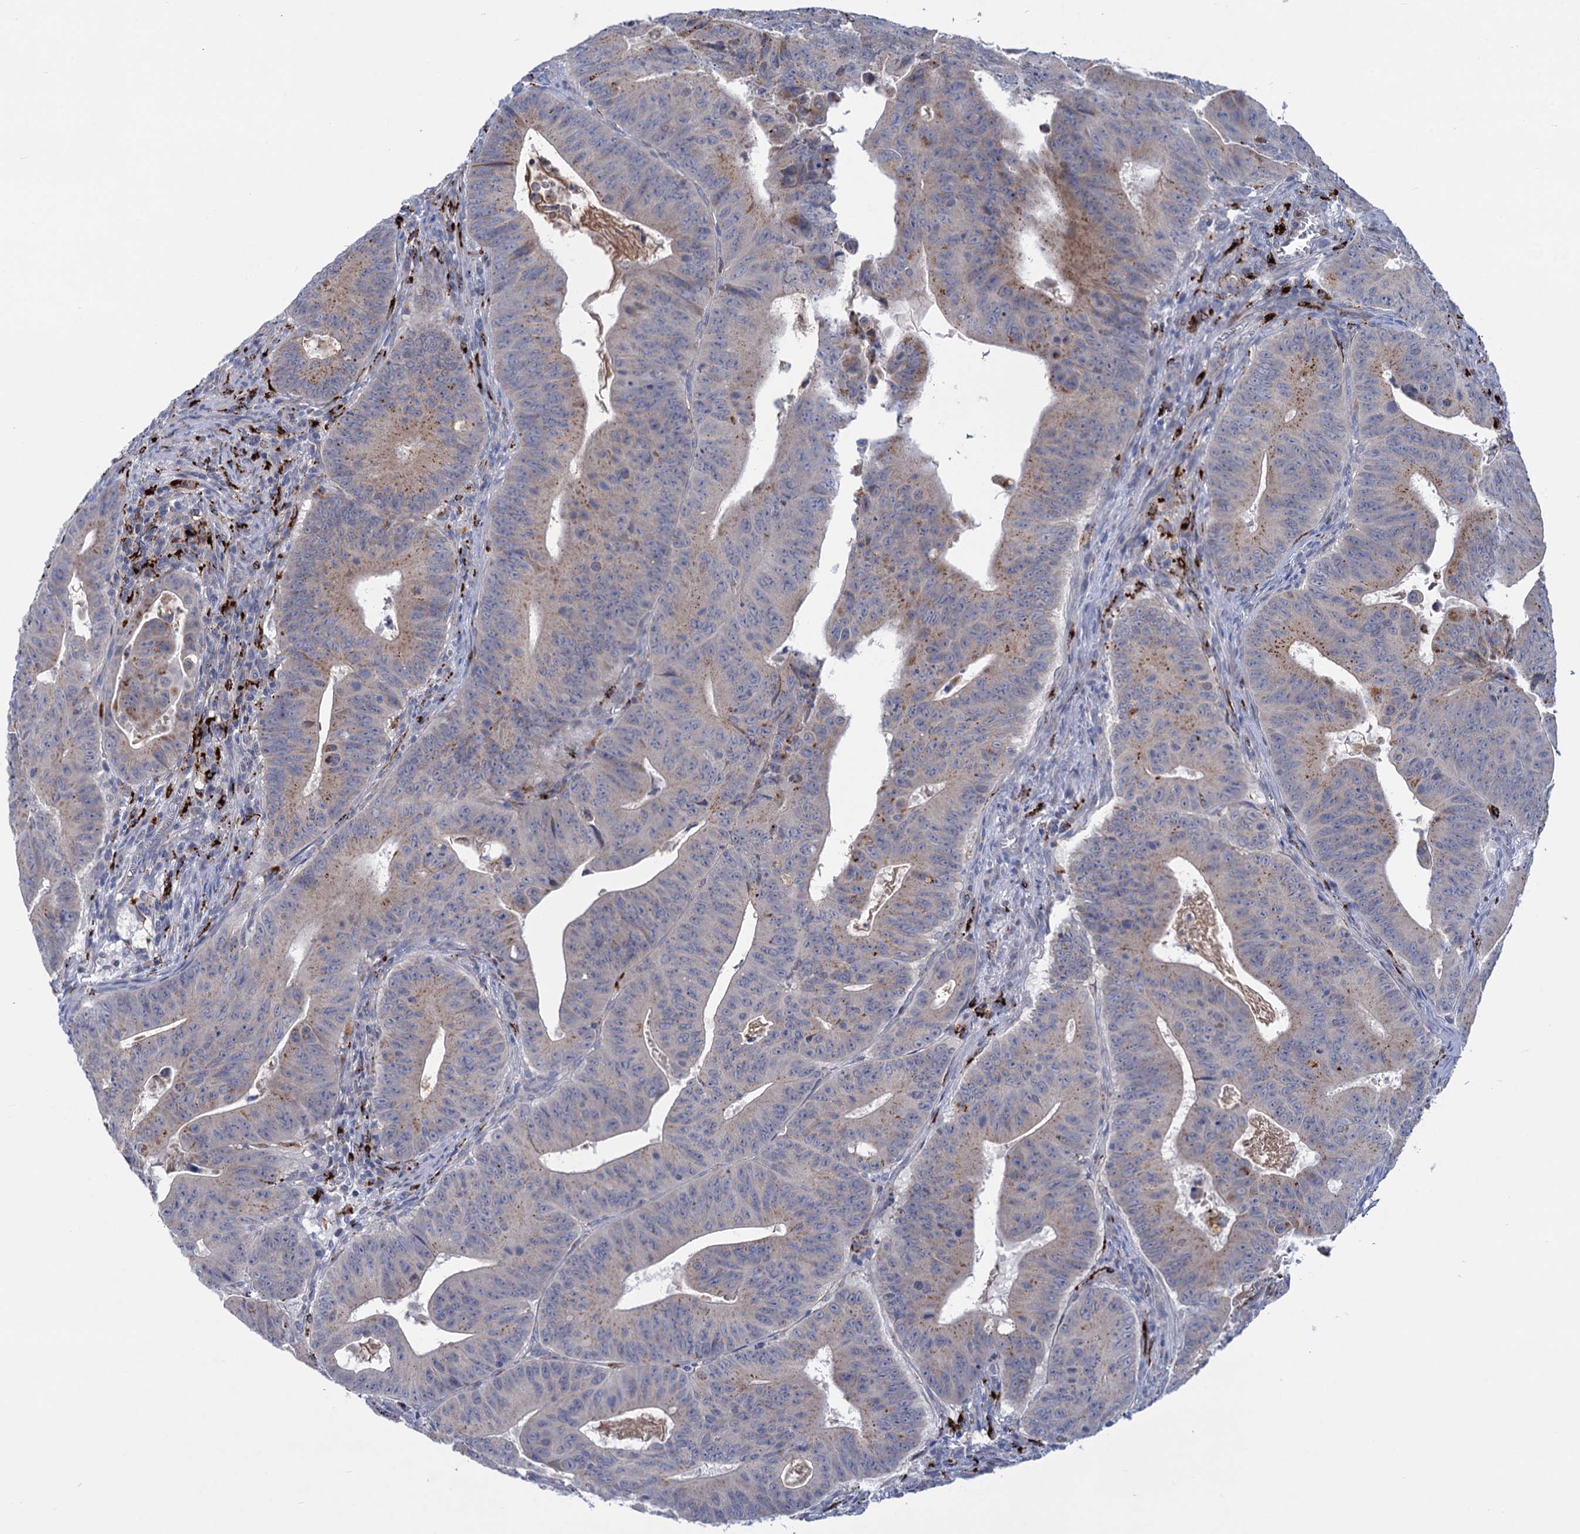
{"staining": {"intensity": "weak", "quantity": "<25%", "location": "cytoplasmic/membranous"}, "tissue": "colorectal cancer", "cell_type": "Tumor cells", "image_type": "cancer", "snomed": [{"axis": "morphology", "description": "Adenocarcinoma, NOS"}, {"axis": "topography", "description": "Rectum"}], "caption": "High power microscopy micrograph of an immunohistochemistry (IHC) image of colorectal adenocarcinoma, revealing no significant staining in tumor cells.", "gene": "ANKS3", "patient": {"sex": "female", "age": 75}}